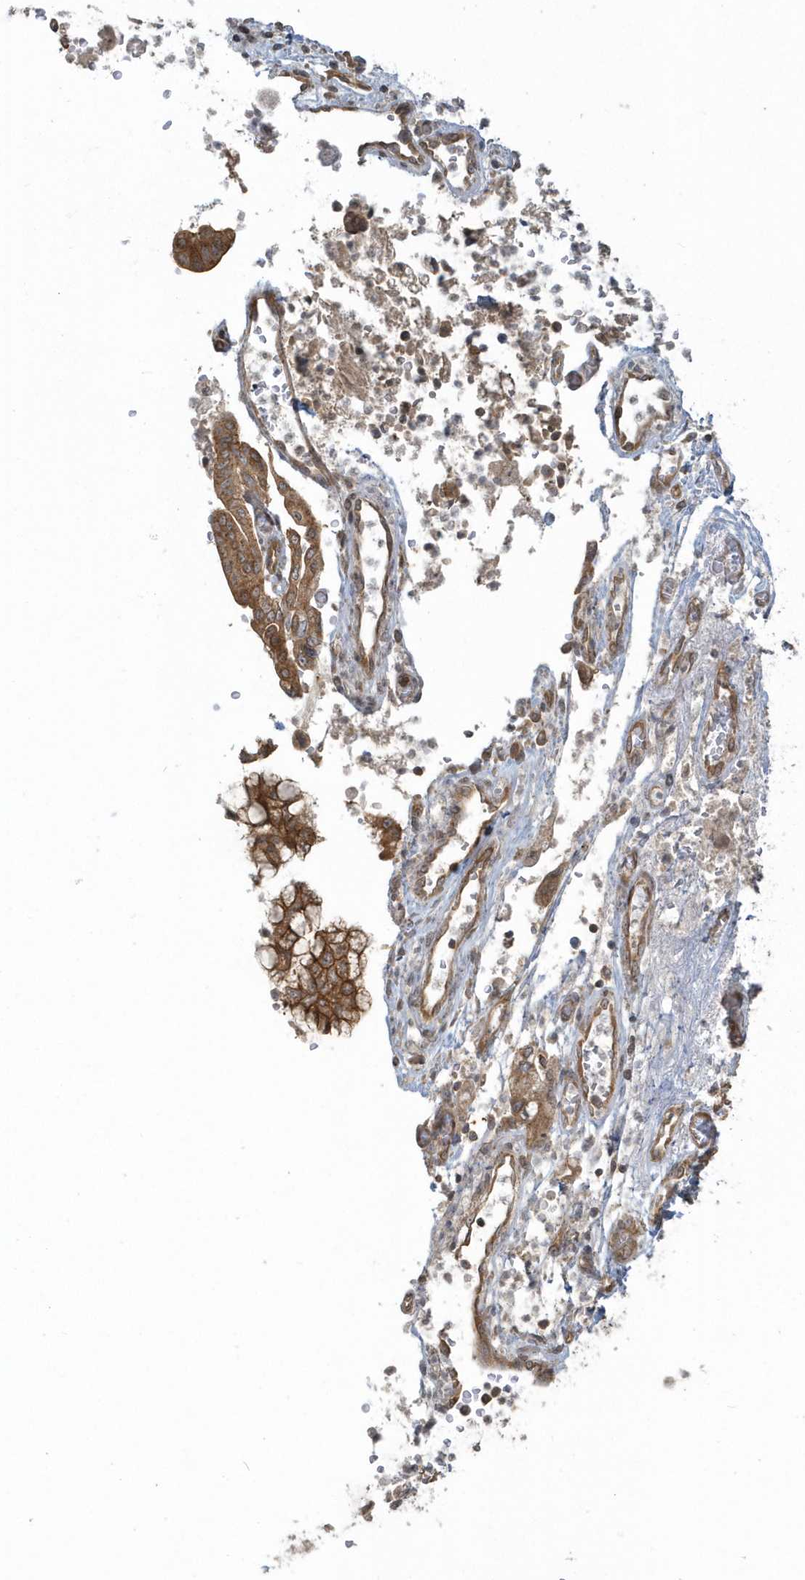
{"staining": {"intensity": "moderate", "quantity": ">75%", "location": "cytoplasmic/membranous"}, "tissue": "pancreatic cancer", "cell_type": "Tumor cells", "image_type": "cancer", "snomed": [{"axis": "morphology", "description": "Adenocarcinoma, NOS"}, {"axis": "topography", "description": "Pancreas"}], "caption": "This is an image of immunohistochemistry (IHC) staining of pancreatic cancer, which shows moderate positivity in the cytoplasmic/membranous of tumor cells.", "gene": "STIM2", "patient": {"sex": "female", "age": 73}}